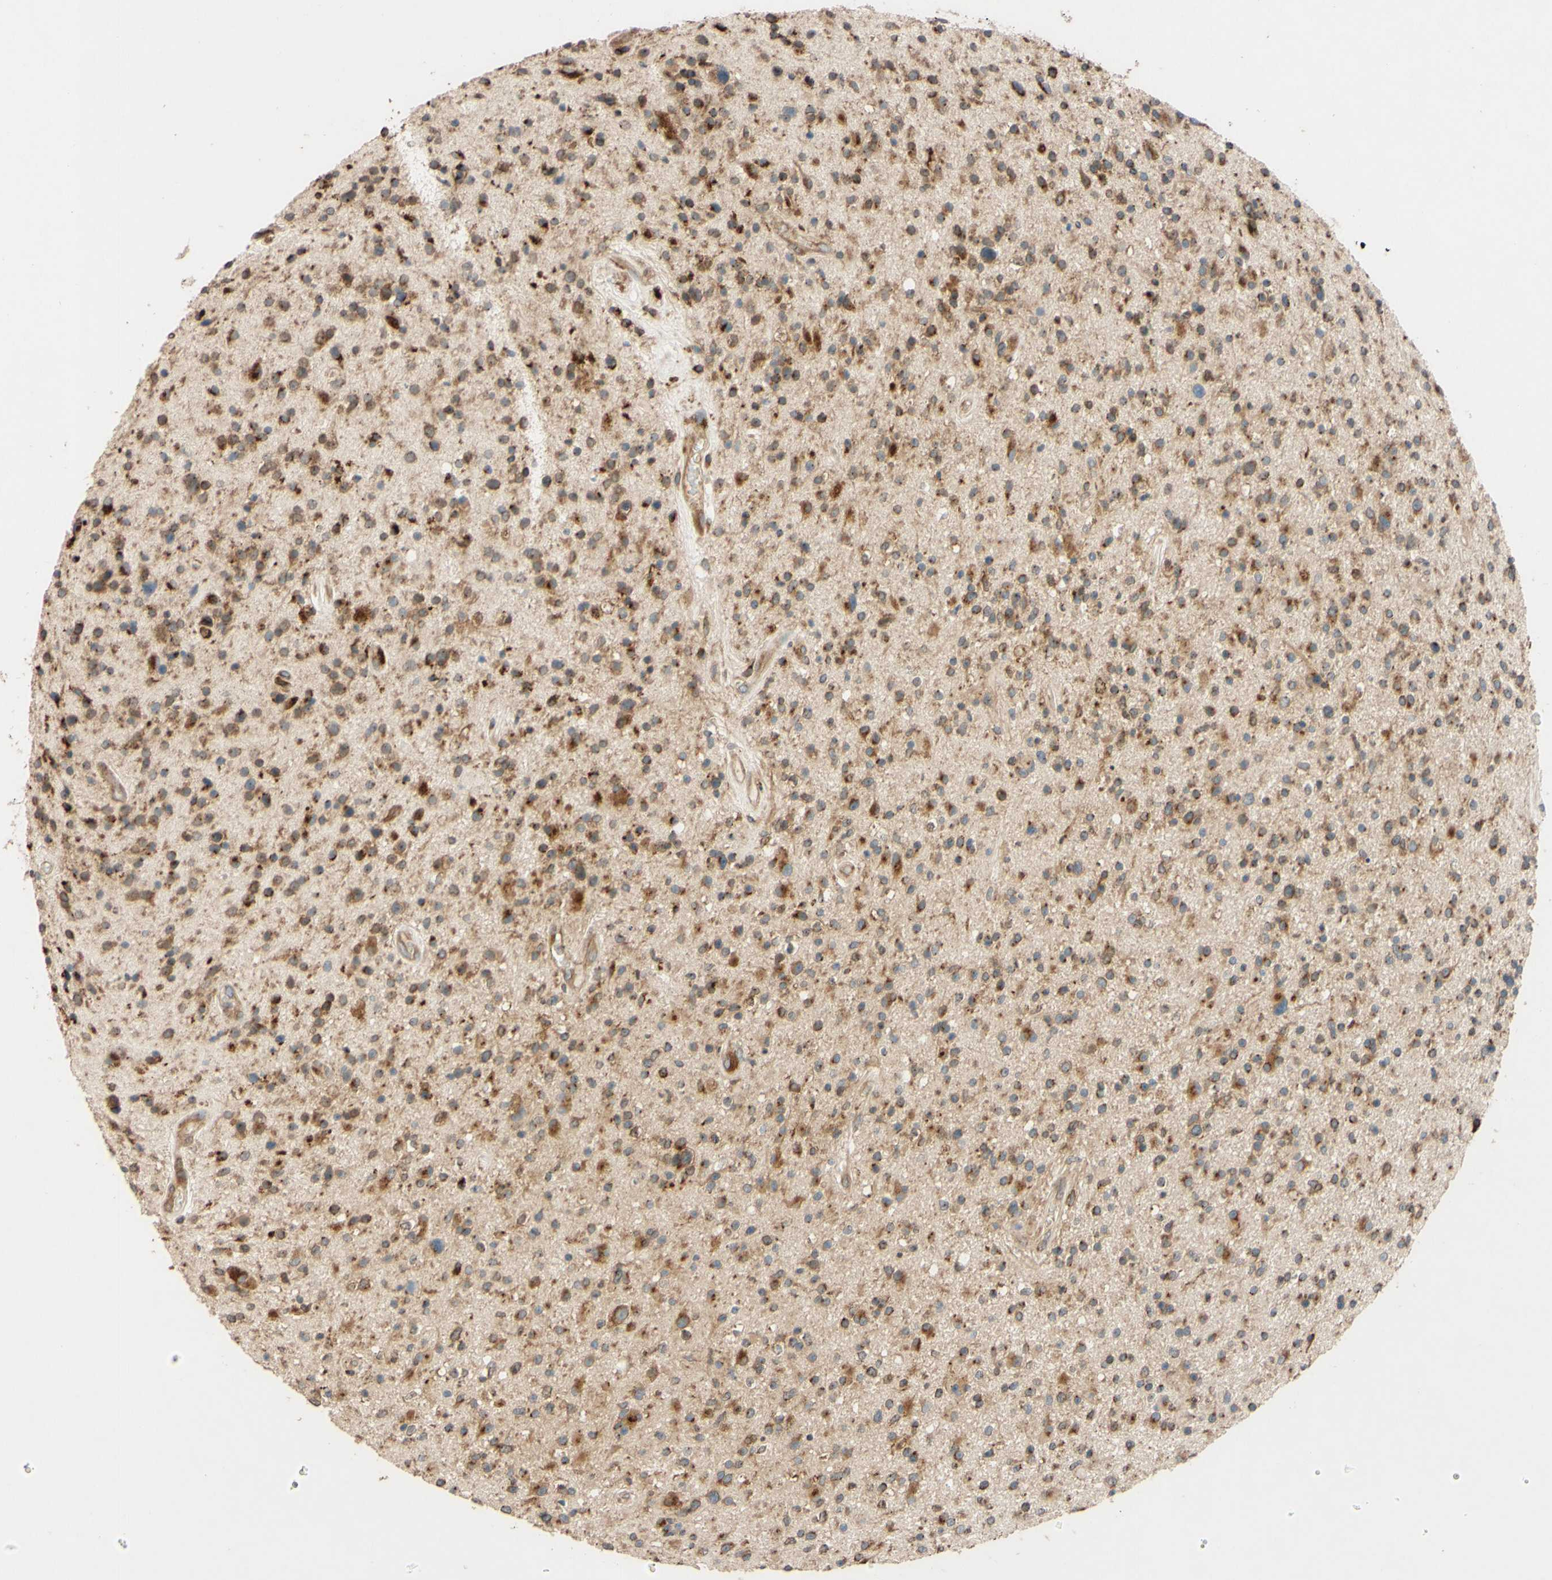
{"staining": {"intensity": "strong", "quantity": ">75%", "location": "cytoplasmic/membranous,nuclear"}, "tissue": "glioma", "cell_type": "Tumor cells", "image_type": "cancer", "snomed": [{"axis": "morphology", "description": "Glioma, malignant, High grade"}, {"axis": "topography", "description": "Brain"}], "caption": "Brown immunohistochemical staining in malignant glioma (high-grade) demonstrates strong cytoplasmic/membranous and nuclear staining in approximately >75% of tumor cells.", "gene": "PTPRU", "patient": {"sex": "male", "age": 33}}